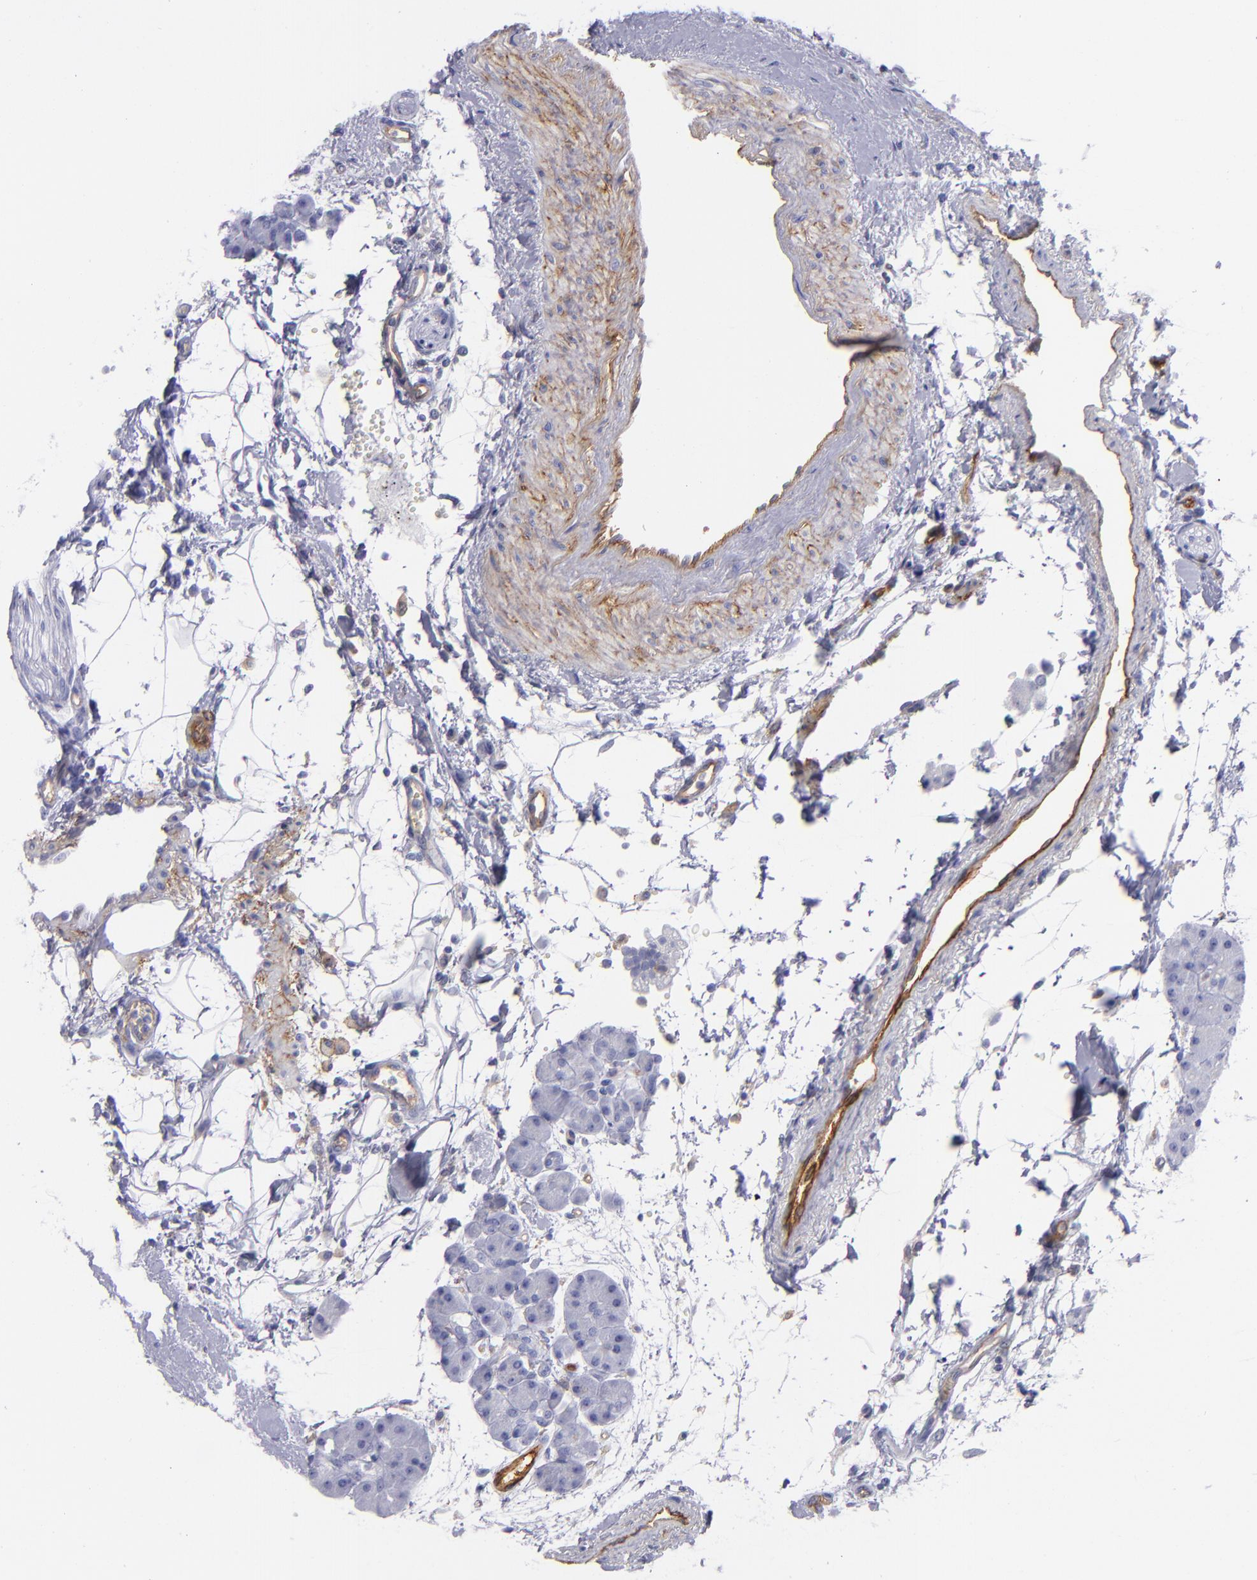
{"staining": {"intensity": "negative", "quantity": "none", "location": "none"}, "tissue": "pancreas", "cell_type": "Exocrine glandular cells", "image_type": "normal", "snomed": [{"axis": "morphology", "description": "Normal tissue, NOS"}, {"axis": "topography", "description": "Pancreas"}], "caption": "The histopathology image shows no significant staining in exocrine glandular cells of pancreas. (DAB (3,3'-diaminobenzidine) immunohistochemistry with hematoxylin counter stain).", "gene": "ENTPD1", "patient": {"sex": "male", "age": 66}}